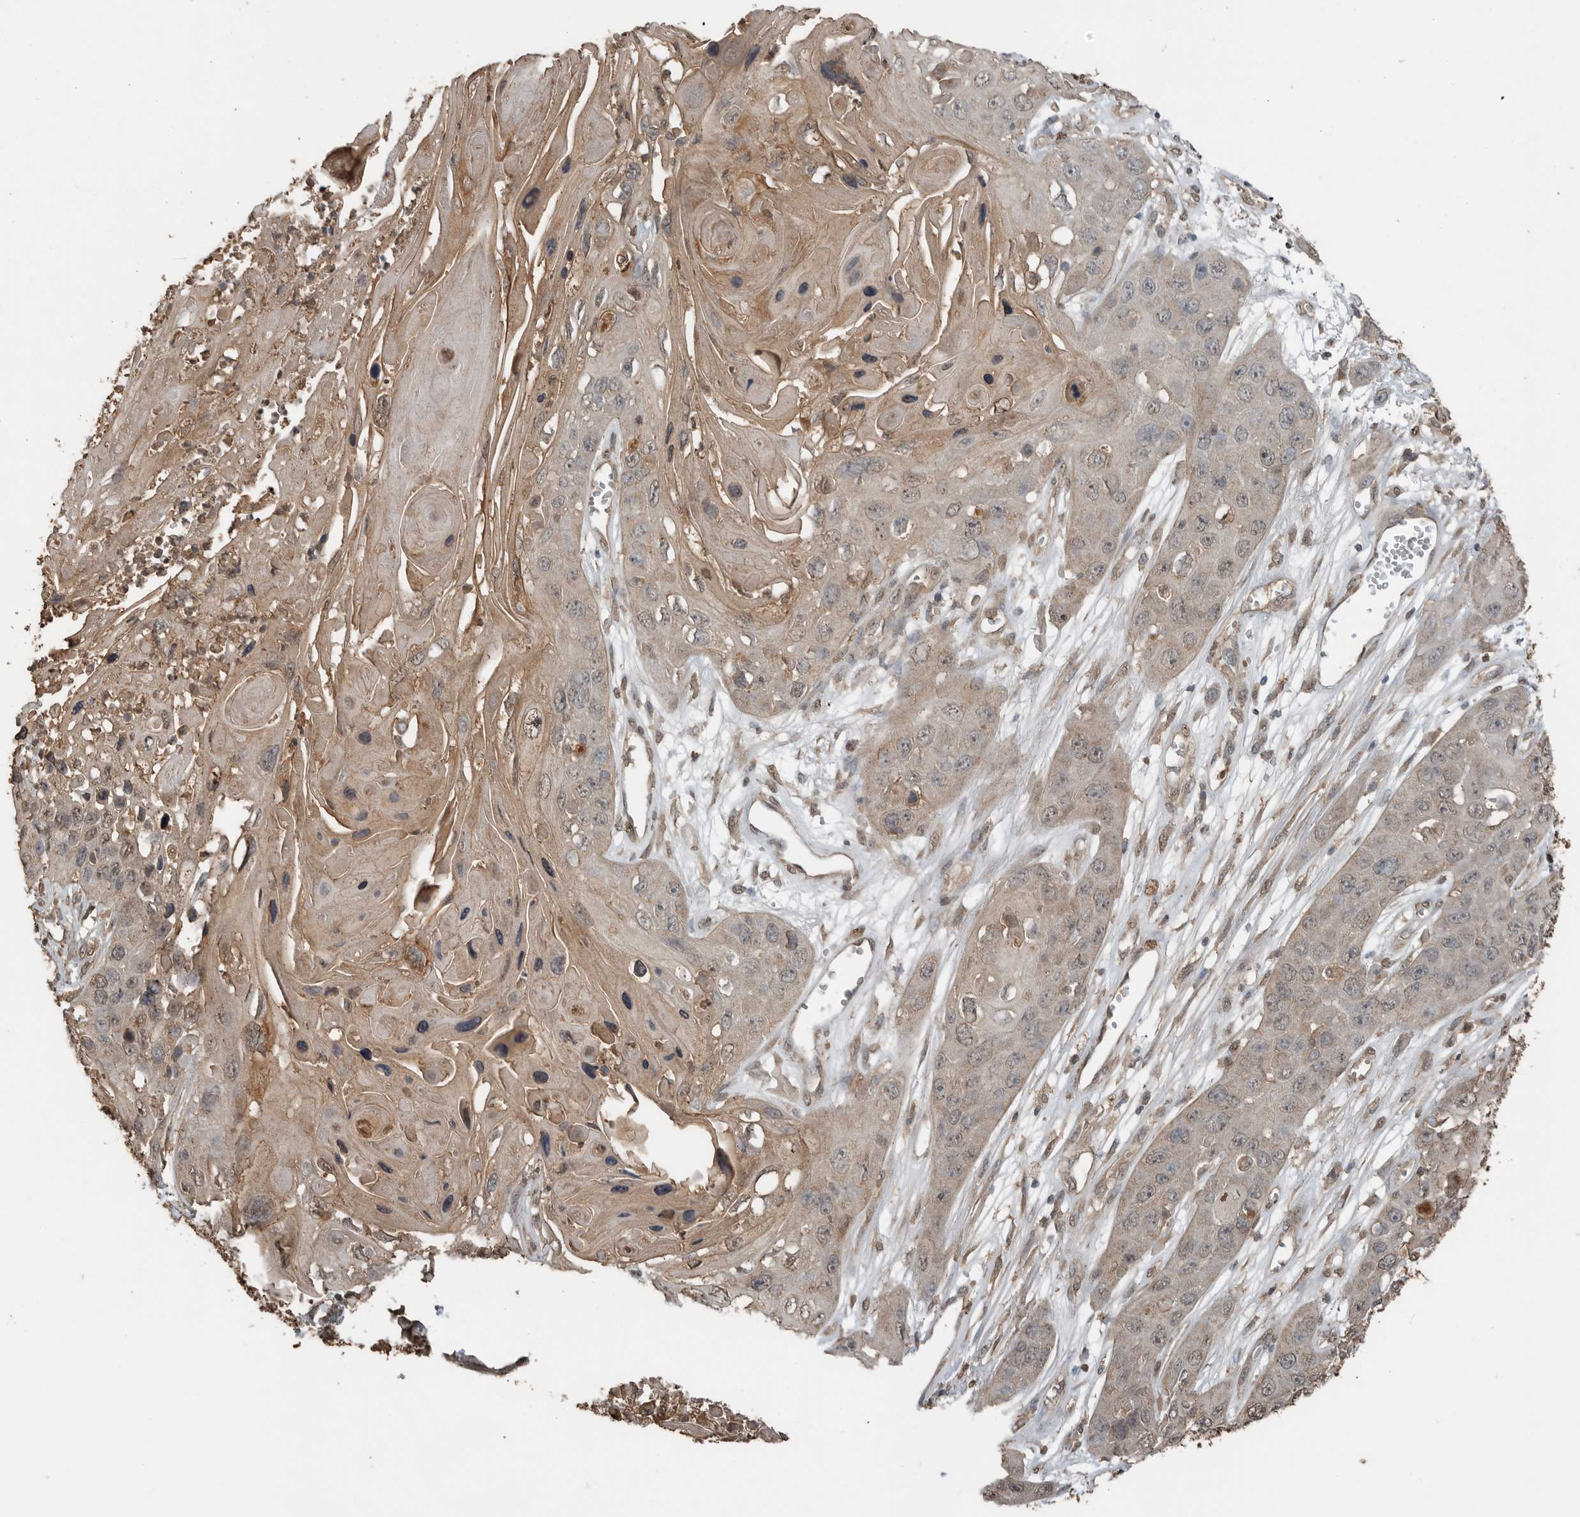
{"staining": {"intensity": "weak", "quantity": "25%-75%", "location": "cytoplasmic/membranous"}, "tissue": "skin cancer", "cell_type": "Tumor cells", "image_type": "cancer", "snomed": [{"axis": "morphology", "description": "Squamous cell carcinoma, NOS"}, {"axis": "topography", "description": "Skin"}], "caption": "Immunohistochemistry histopathology image of human squamous cell carcinoma (skin) stained for a protein (brown), which displays low levels of weak cytoplasmic/membranous staining in approximately 25%-75% of tumor cells.", "gene": "BLZF1", "patient": {"sex": "male", "age": 55}}